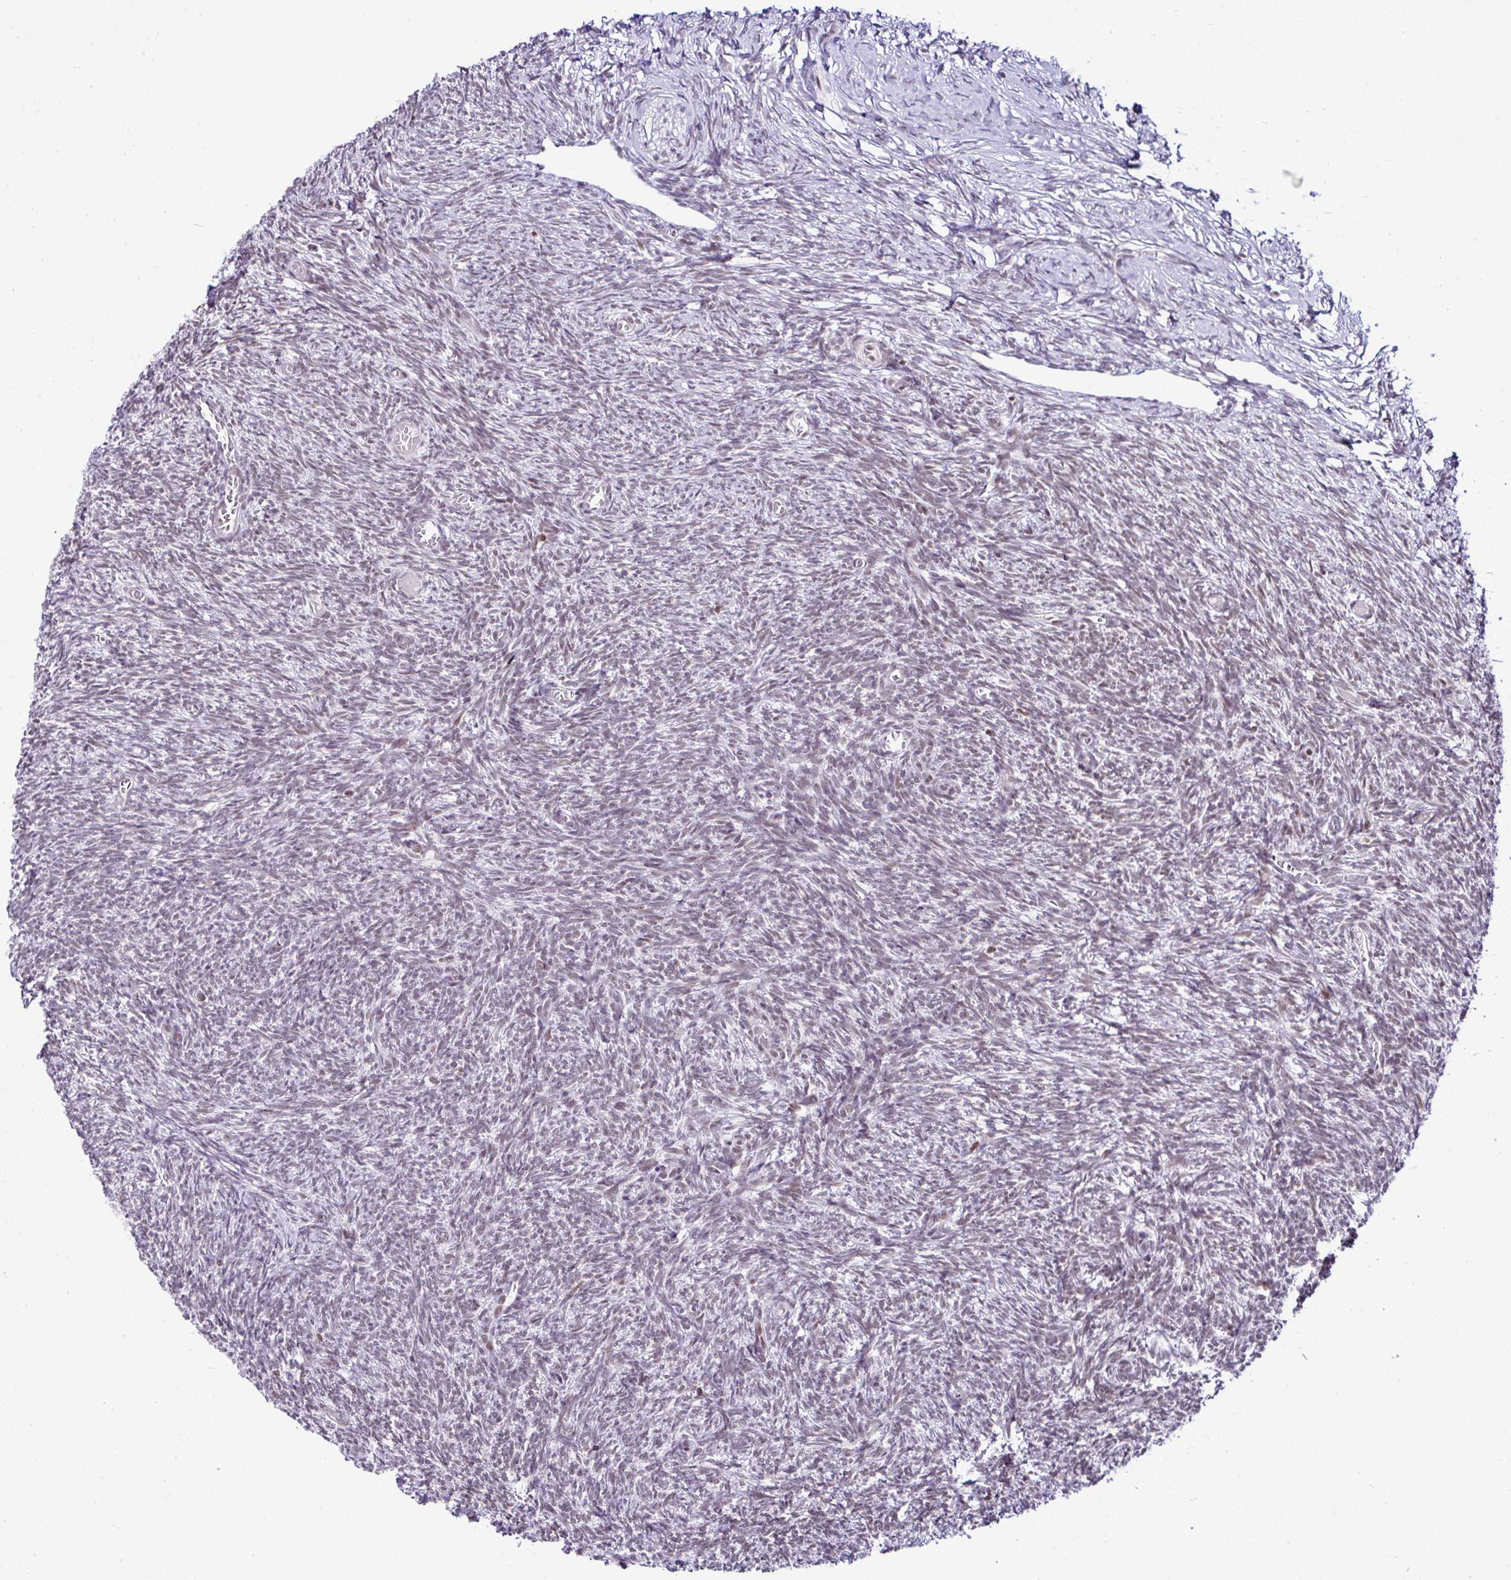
{"staining": {"intensity": "moderate", "quantity": ">75%", "location": "nuclear"}, "tissue": "ovary", "cell_type": "Follicle cells", "image_type": "normal", "snomed": [{"axis": "morphology", "description": "Normal tissue, NOS"}, {"axis": "topography", "description": "Ovary"}], "caption": "This histopathology image shows immunohistochemistry (IHC) staining of normal human ovary, with medium moderate nuclear expression in about >75% of follicle cells.", "gene": "DR1", "patient": {"sex": "female", "age": 39}}